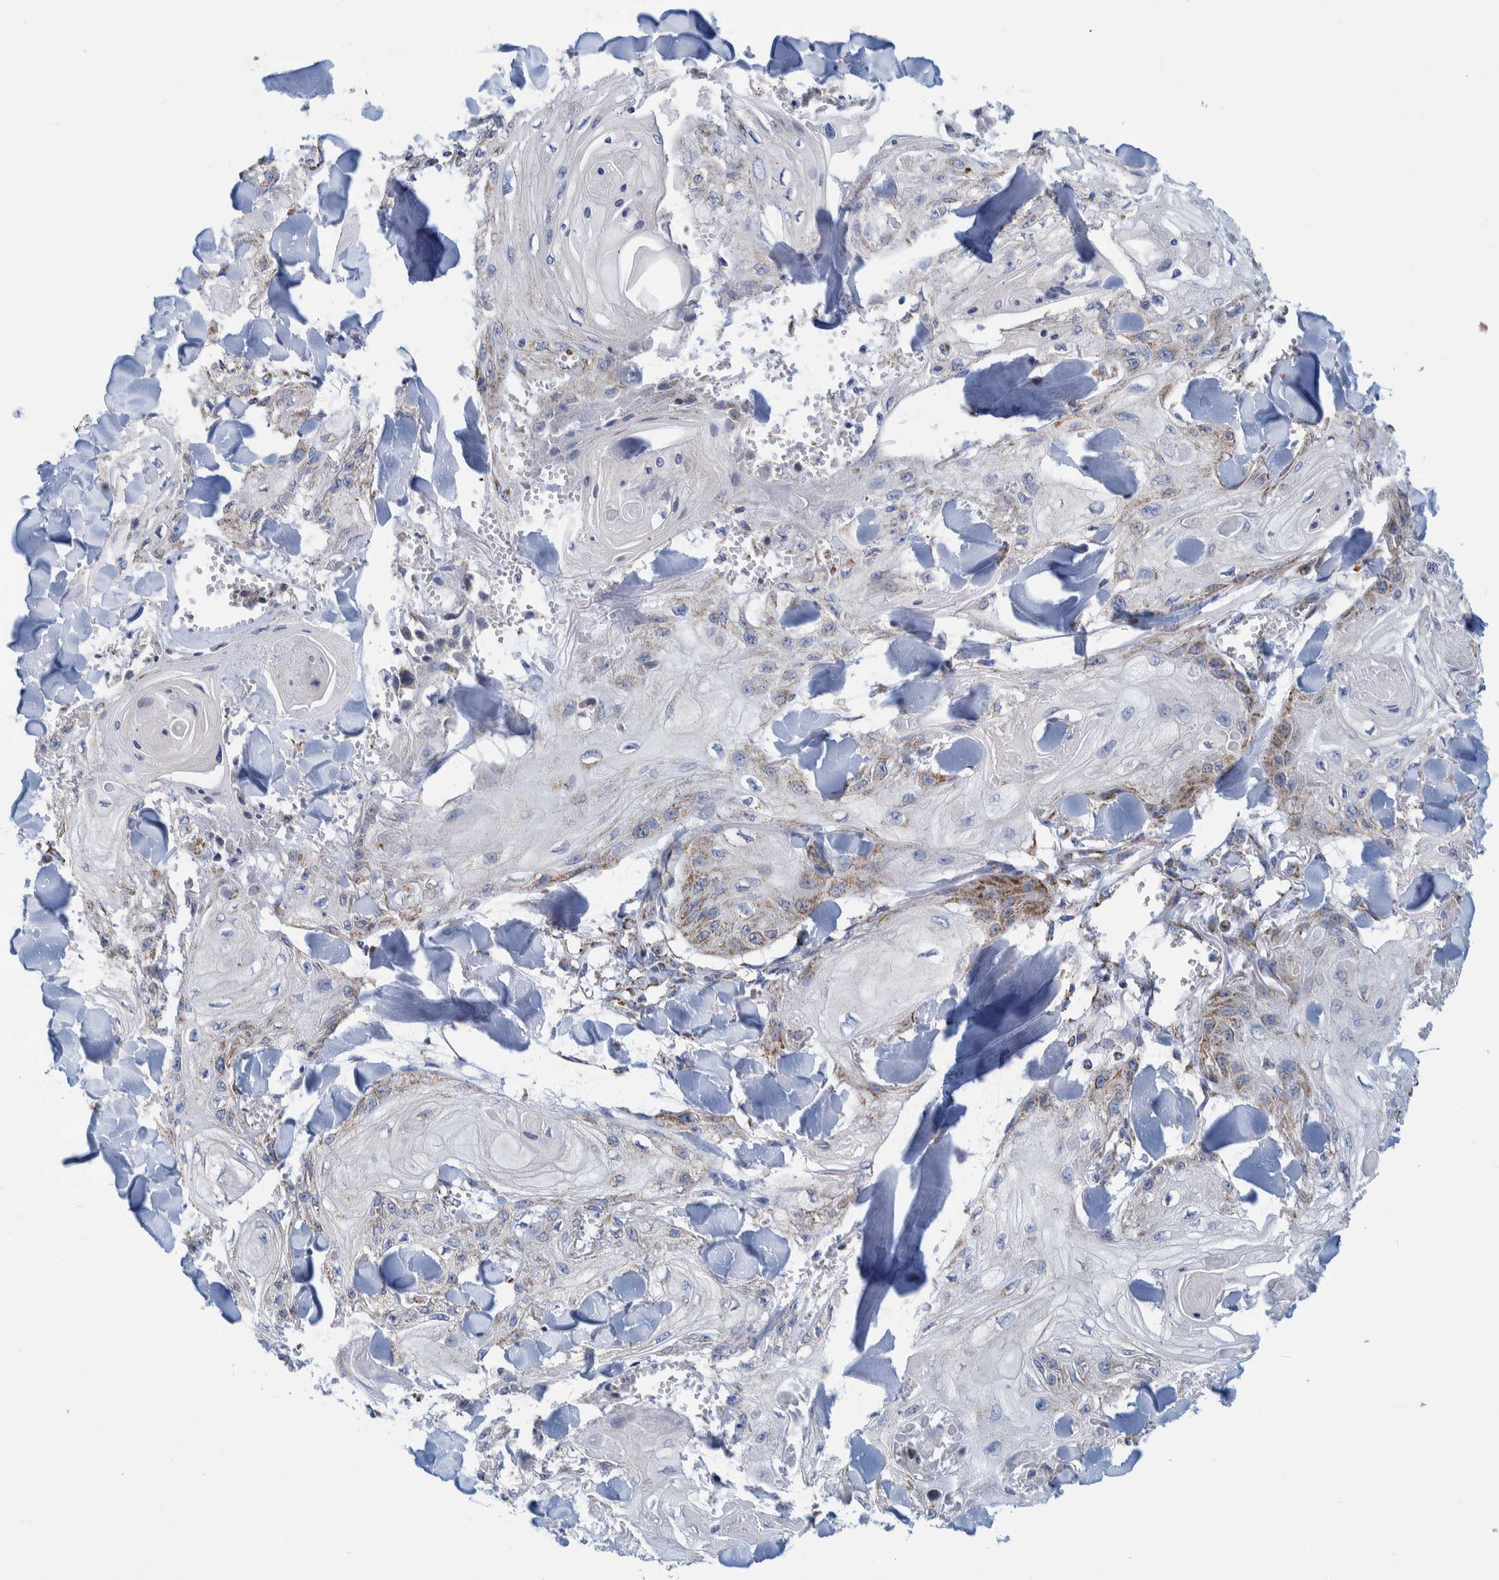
{"staining": {"intensity": "strong", "quantity": "25%-75%", "location": "cytoplasmic/membranous"}, "tissue": "skin cancer", "cell_type": "Tumor cells", "image_type": "cancer", "snomed": [{"axis": "morphology", "description": "Squamous cell carcinoma, NOS"}, {"axis": "topography", "description": "Skin"}], "caption": "This is an image of IHC staining of skin cancer, which shows strong positivity in the cytoplasmic/membranous of tumor cells.", "gene": "MRPS7", "patient": {"sex": "male", "age": 74}}